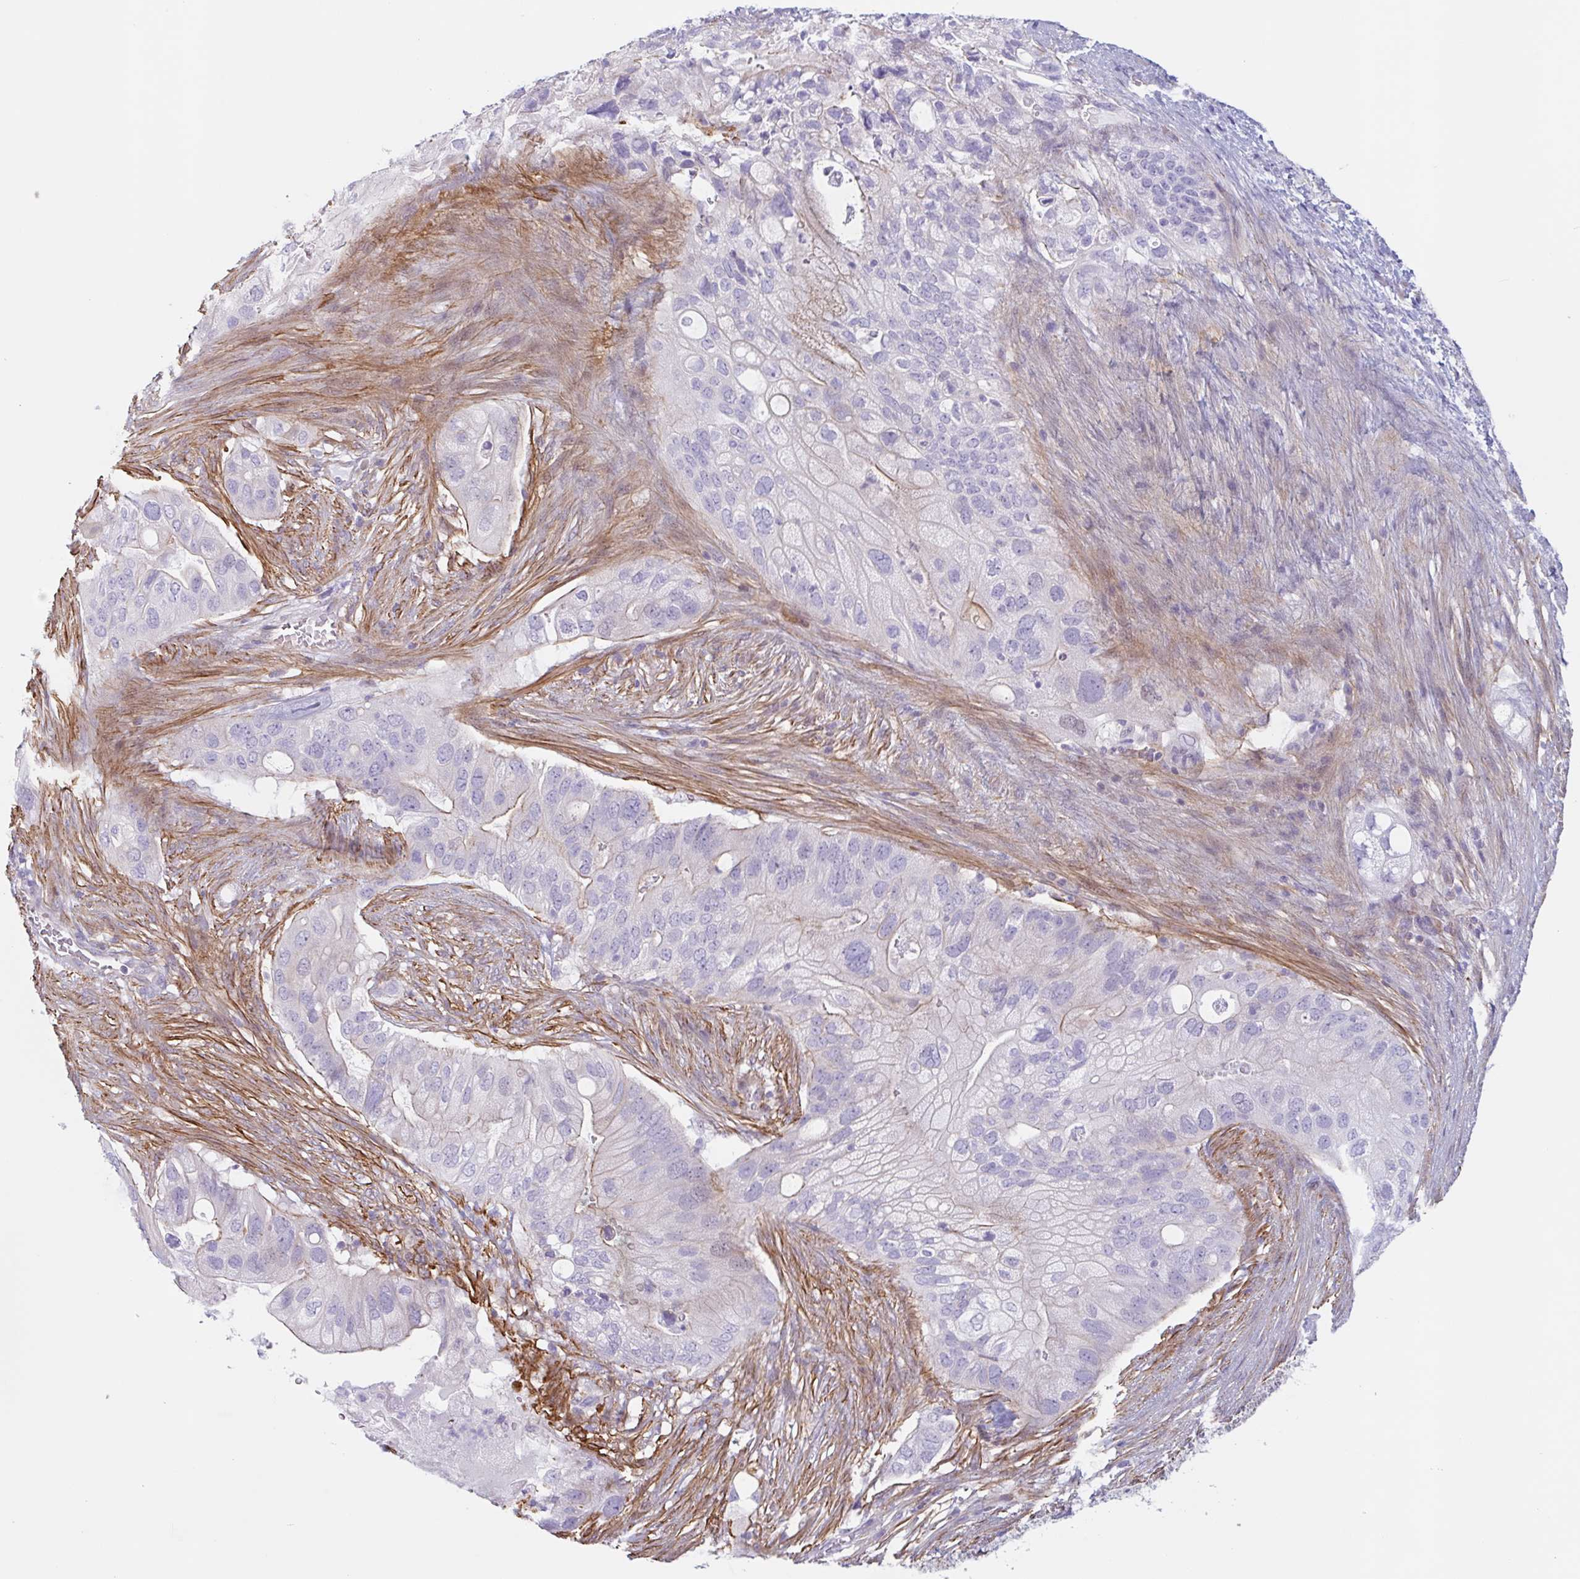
{"staining": {"intensity": "negative", "quantity": "none", "location": "none"}, "tissue": "pancreatic cancer", "cell_type": "Tumor cells", "image_type": "cancer", "snomed": [{"axis": "morphology", "description": "Adenocarcinoma, NOS"}, {"axis": "topography", "description": "Pancreas"}], "caption": "The image exhibits no significant staining in tumor cells of adenocarcinoma (pancreatic).", "gene": "MYH10", "patient": {"sex": "female", "age": 72}}